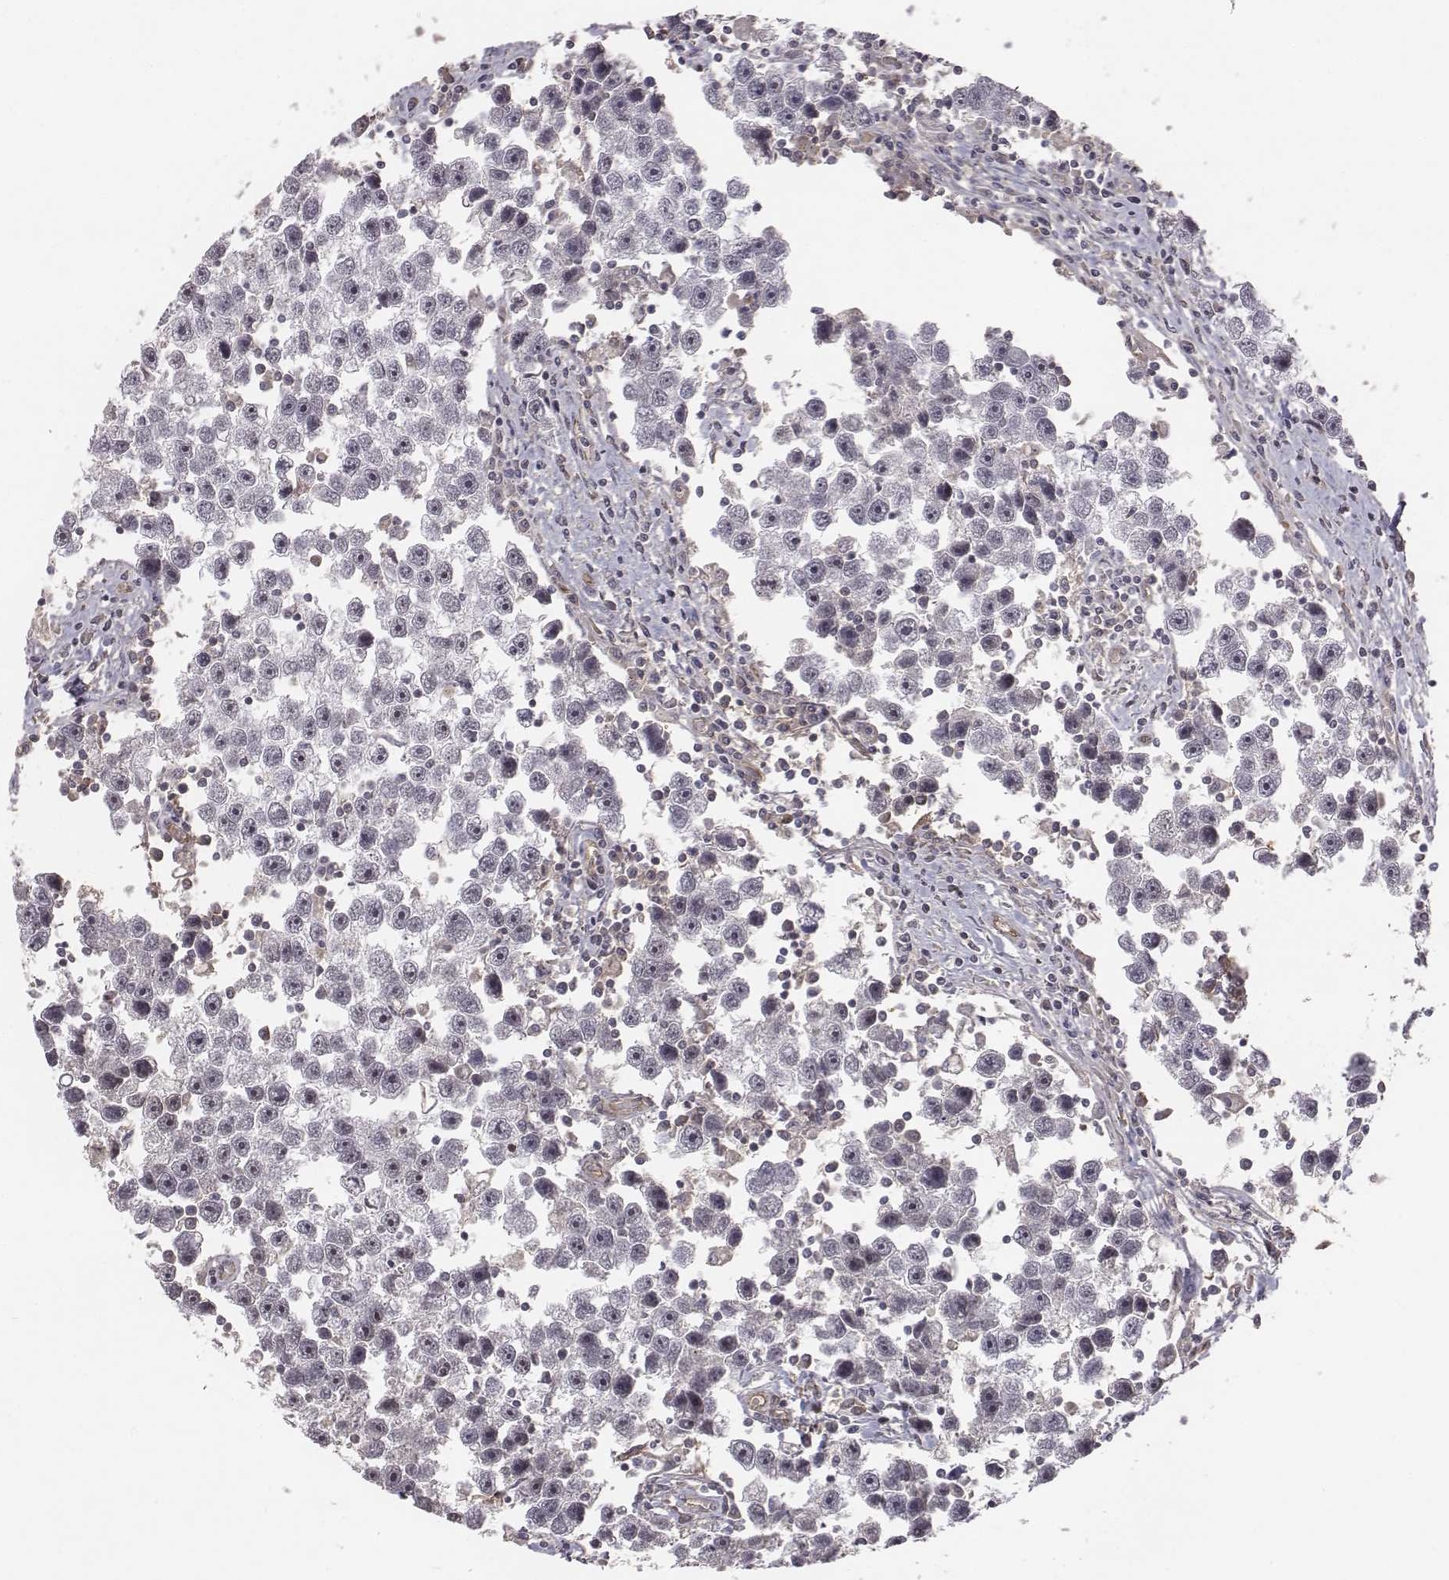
{"staining": {"intensity": "negative", "quantity": "none", "location": "none"}, "tissue": "testis cancer", "cell_type": "Tumor cells", "image_type": "cancer", "snomed": [{"axis": "morphology", "description": "Seminoma, NOS"}, {"axis": "topography", "description": "Testis"}], "caption": "This histopathology image is of testis cancer stained with IHC to label a protein in brown with the nuclei are counter-stained blue. There is no staining in tumor cells.", "gene": "PTPRG", "patient": {"sex": "male", "age": 30}}